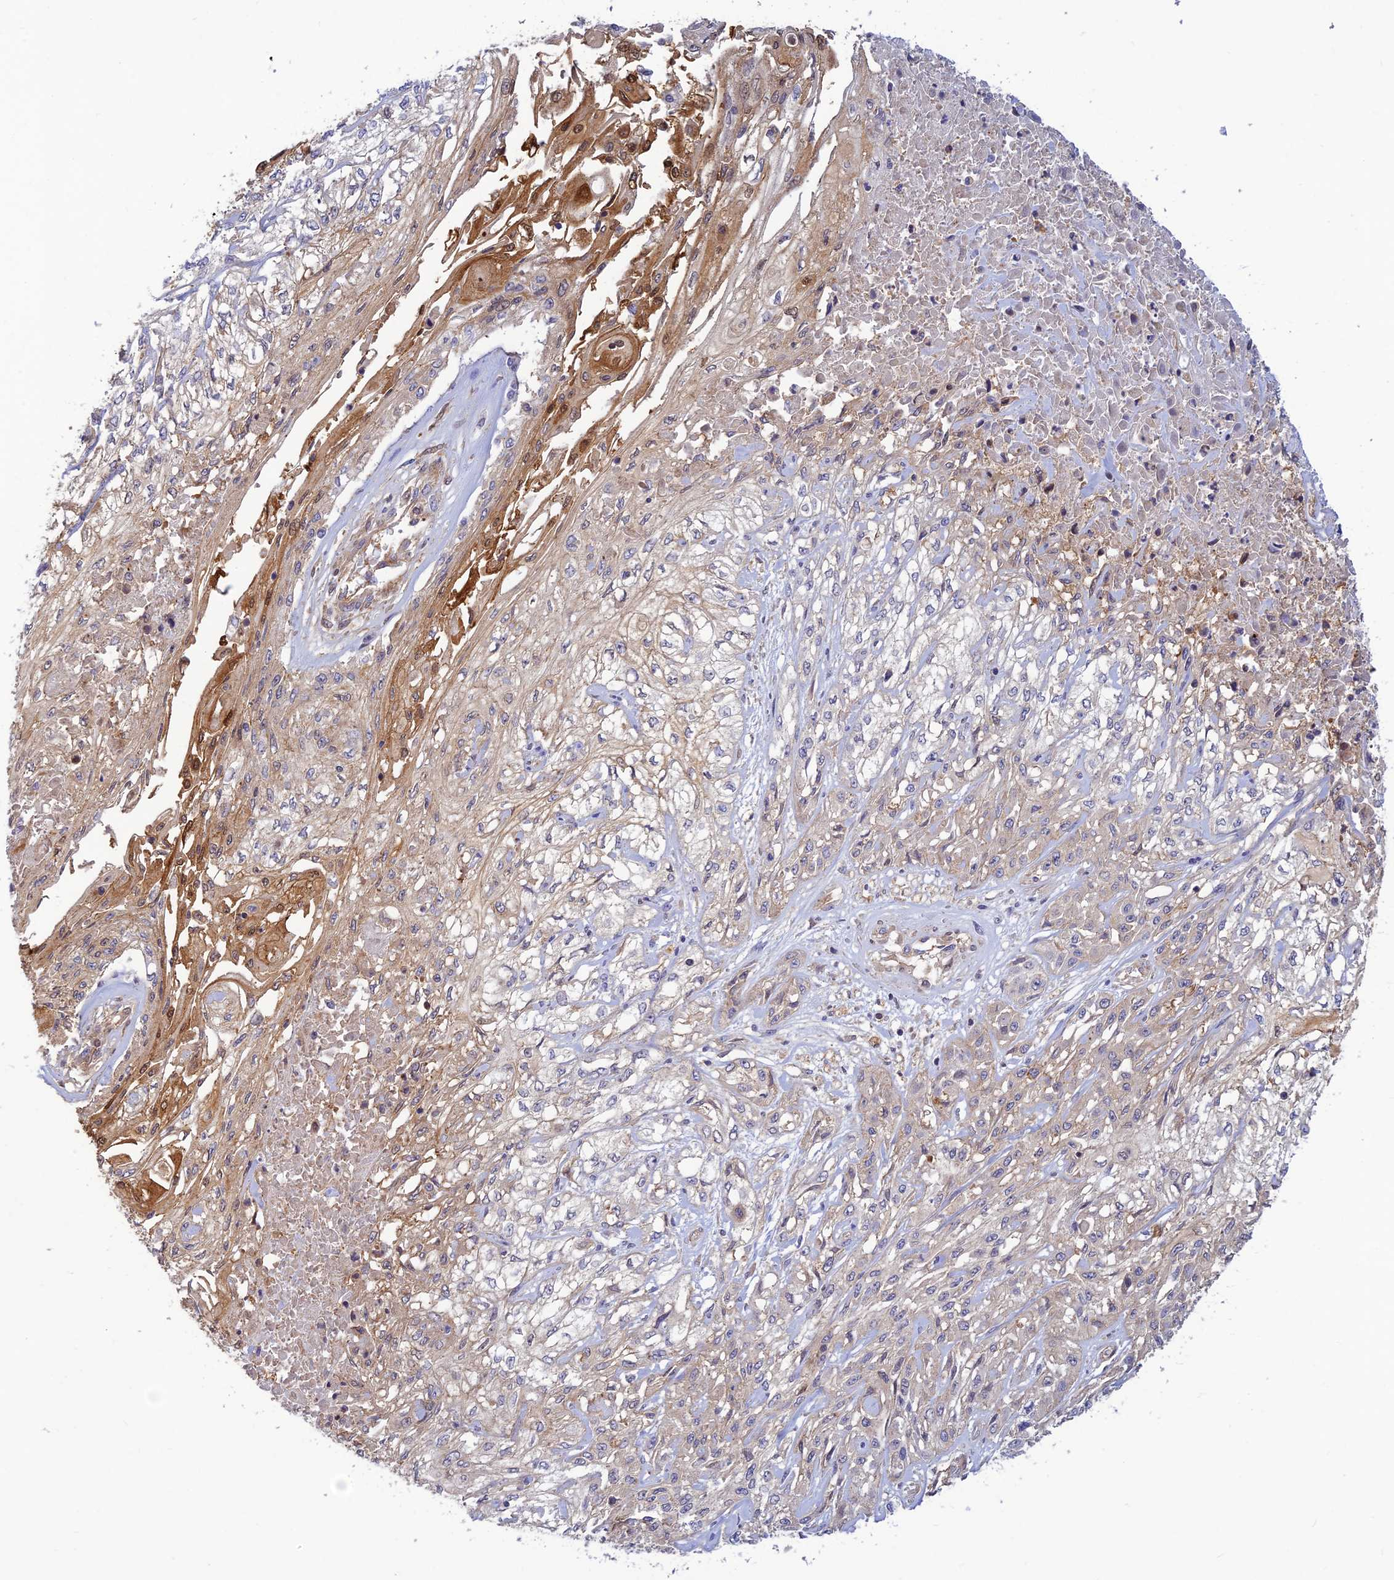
{"staining": {"intensity": "negative", "quantity": "none", "location": "none"}, "tissue": "skin cancer", "cell_type": "Tumor cells", "image_type": "cancer", "snomed": [{"axis": "morphology", "description": "Squamous cell carcinoma, NOS"}, {"axis": "morphology", "description": "Squamous cell carcinoma, metastatic, NOS"}, {"axis": "topography", "description": "Skin"}, {"axis": "topography", "description": "Lymph node"}], "caption": "Immunohistochemical staining of human skin cancer (squamous cell carcinoma) exhibits no significant staining in tumor cells. (DAB immunohistochemistry, high magnification).", "gene": "PPP1R12C", "patient": {"sex": "male", "age": 75}}